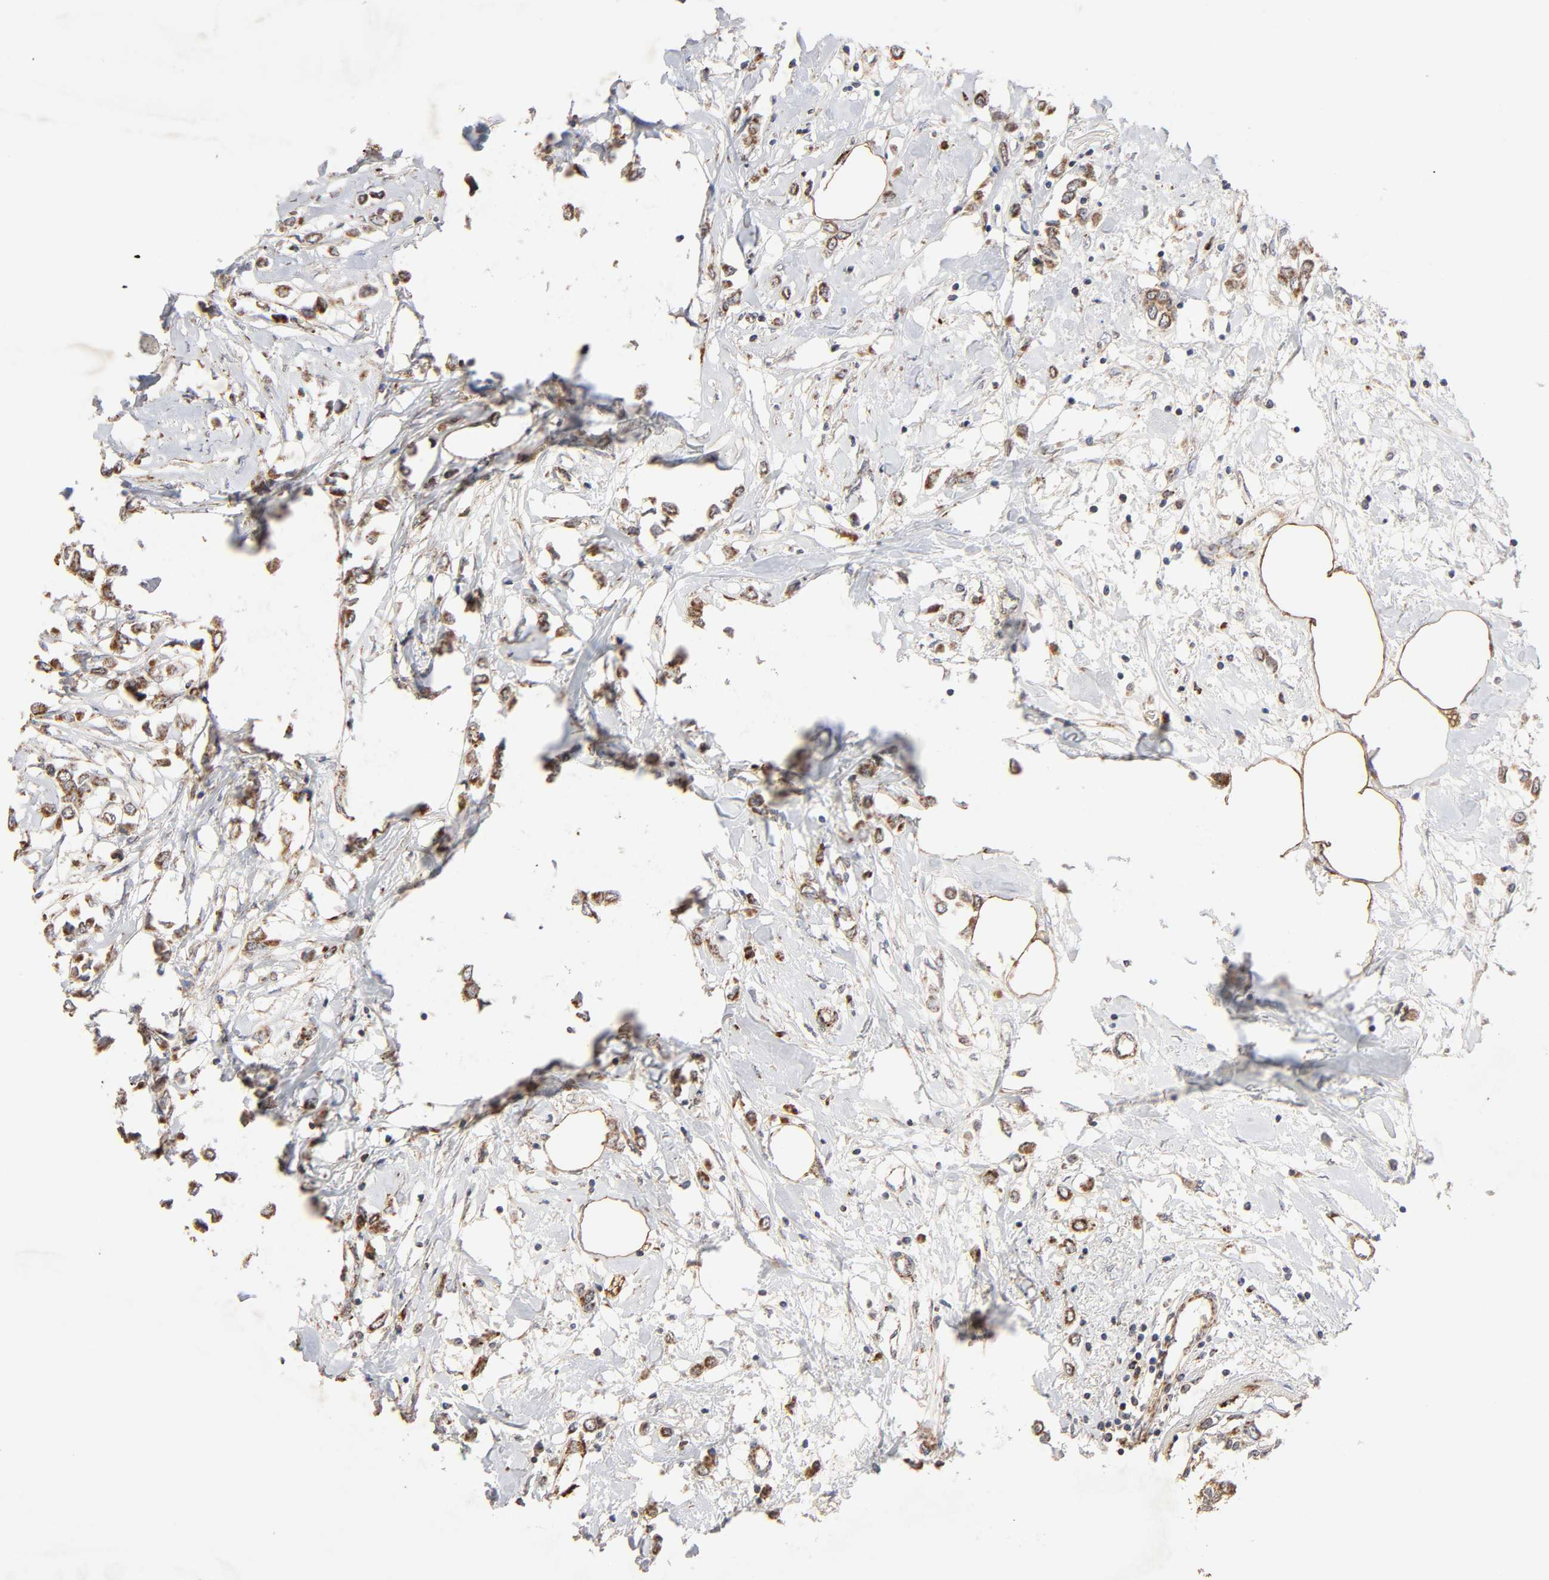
{"staining": {"intensity": "strong", "quantity": ">75%", "location": "cytoplasmic/membranous"}, "tissue": "breast cancer", "cell_type": "Tumor cells", "image_type": "cancer", "snomed": [{"axis": "morphology", "description": "Lobular carcinoma"}, {"axis": "topography", "description": "Breast"}], "caption": "Human breast lobular carcinoma stained with a protein marker demonstrates strong staining in tumor cells.", "gene": "CYCS", "patient": {"sex": "female", "age": 51}}